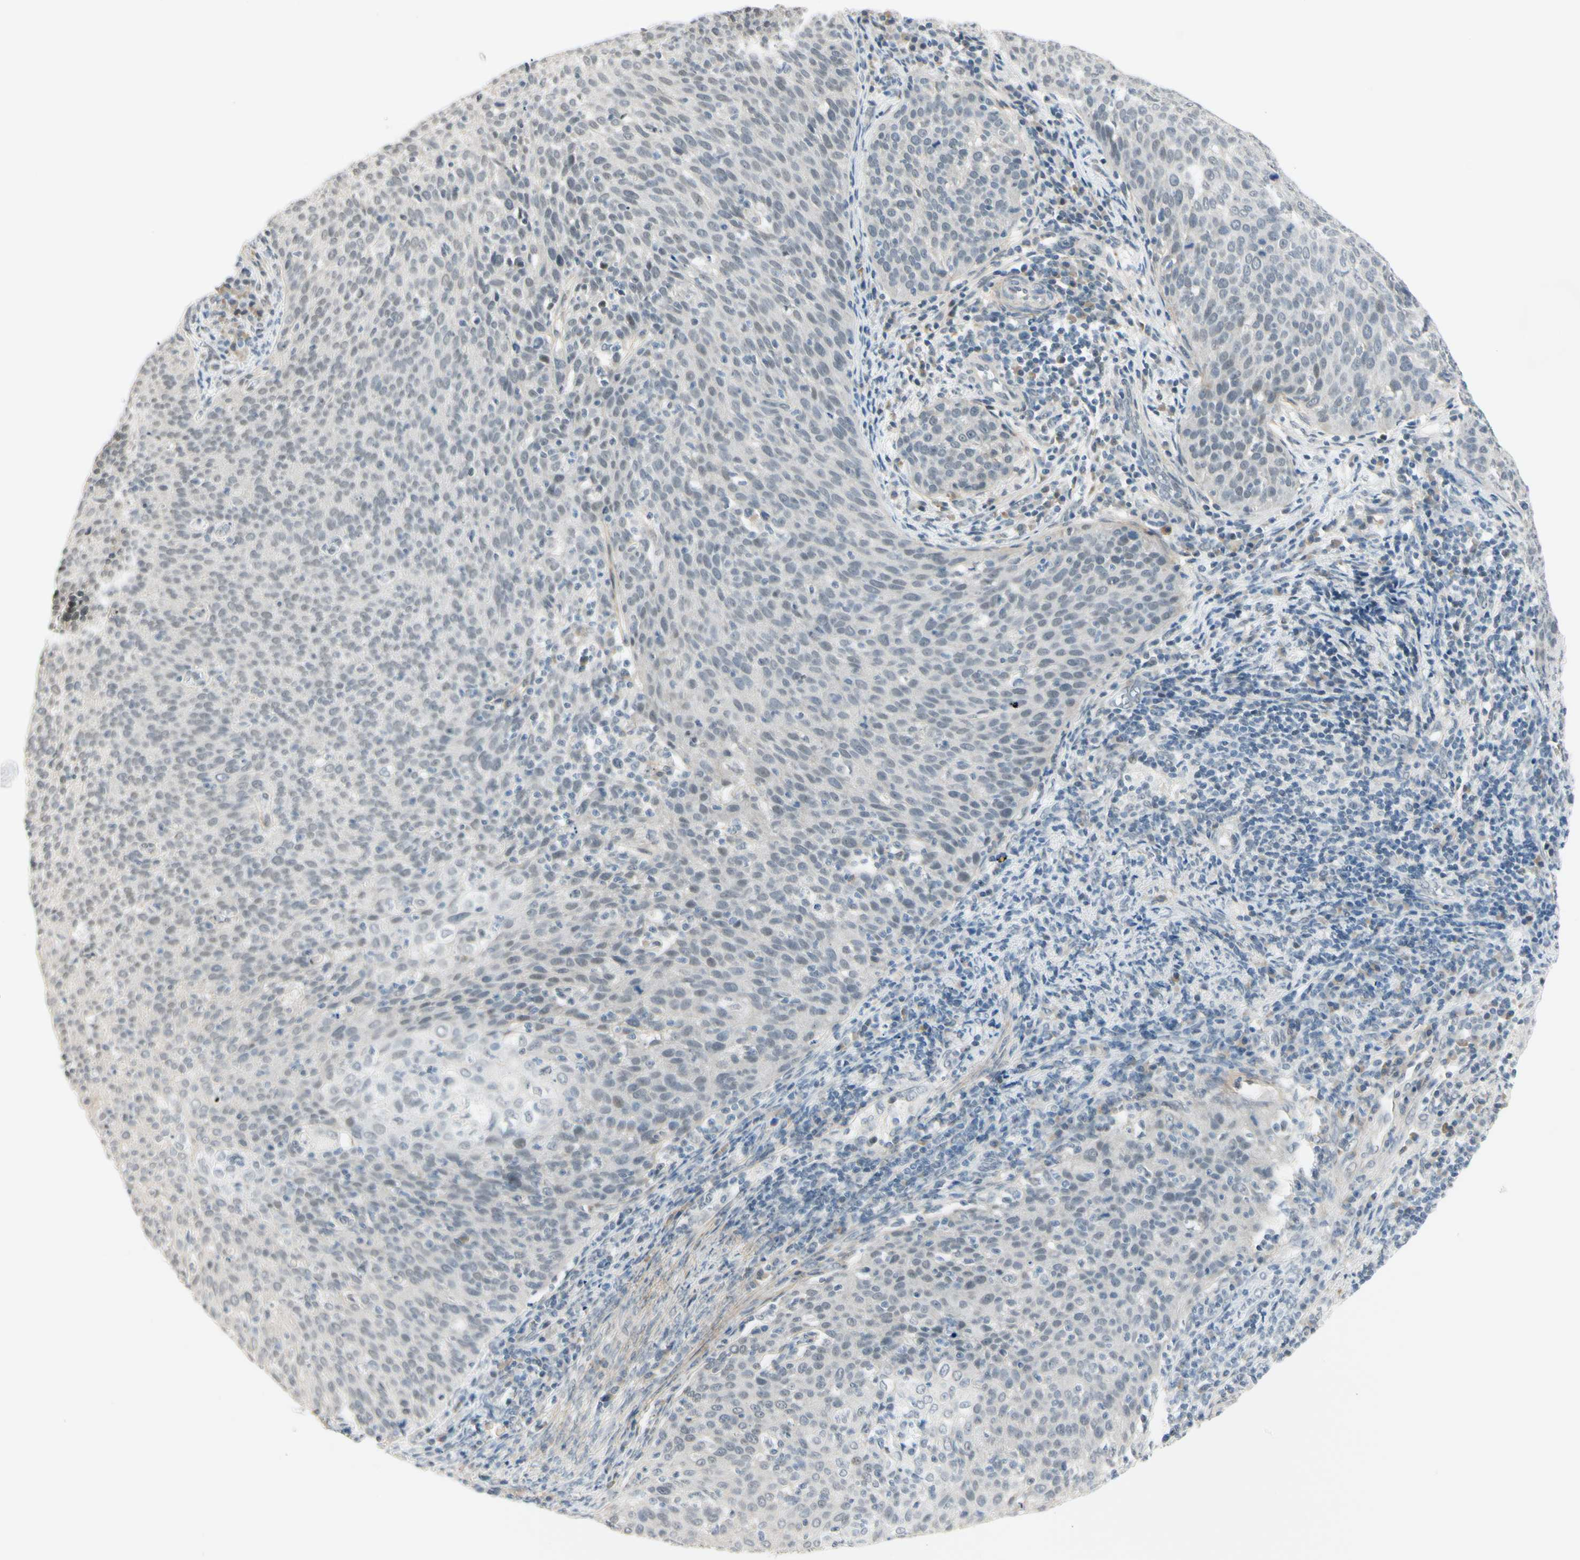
{"staining": {"intensity": "negative", "quantity": "none", "location": "none"}, "tissue": "cervical cancer", "cell_type": "Tumor cells", "image_type": "cancer", "snomed": [{"axis": "morphology", "description": "Squamous cell carcinoma, NOS"}, {"axis": "topography", "description": "Cervix"}], "caption": "Histopathology image shows no significant protein positivity in tumor cells of cervical cancer.", "gene": "ASPN", "patient": {"sex": "female", "age": 38}}